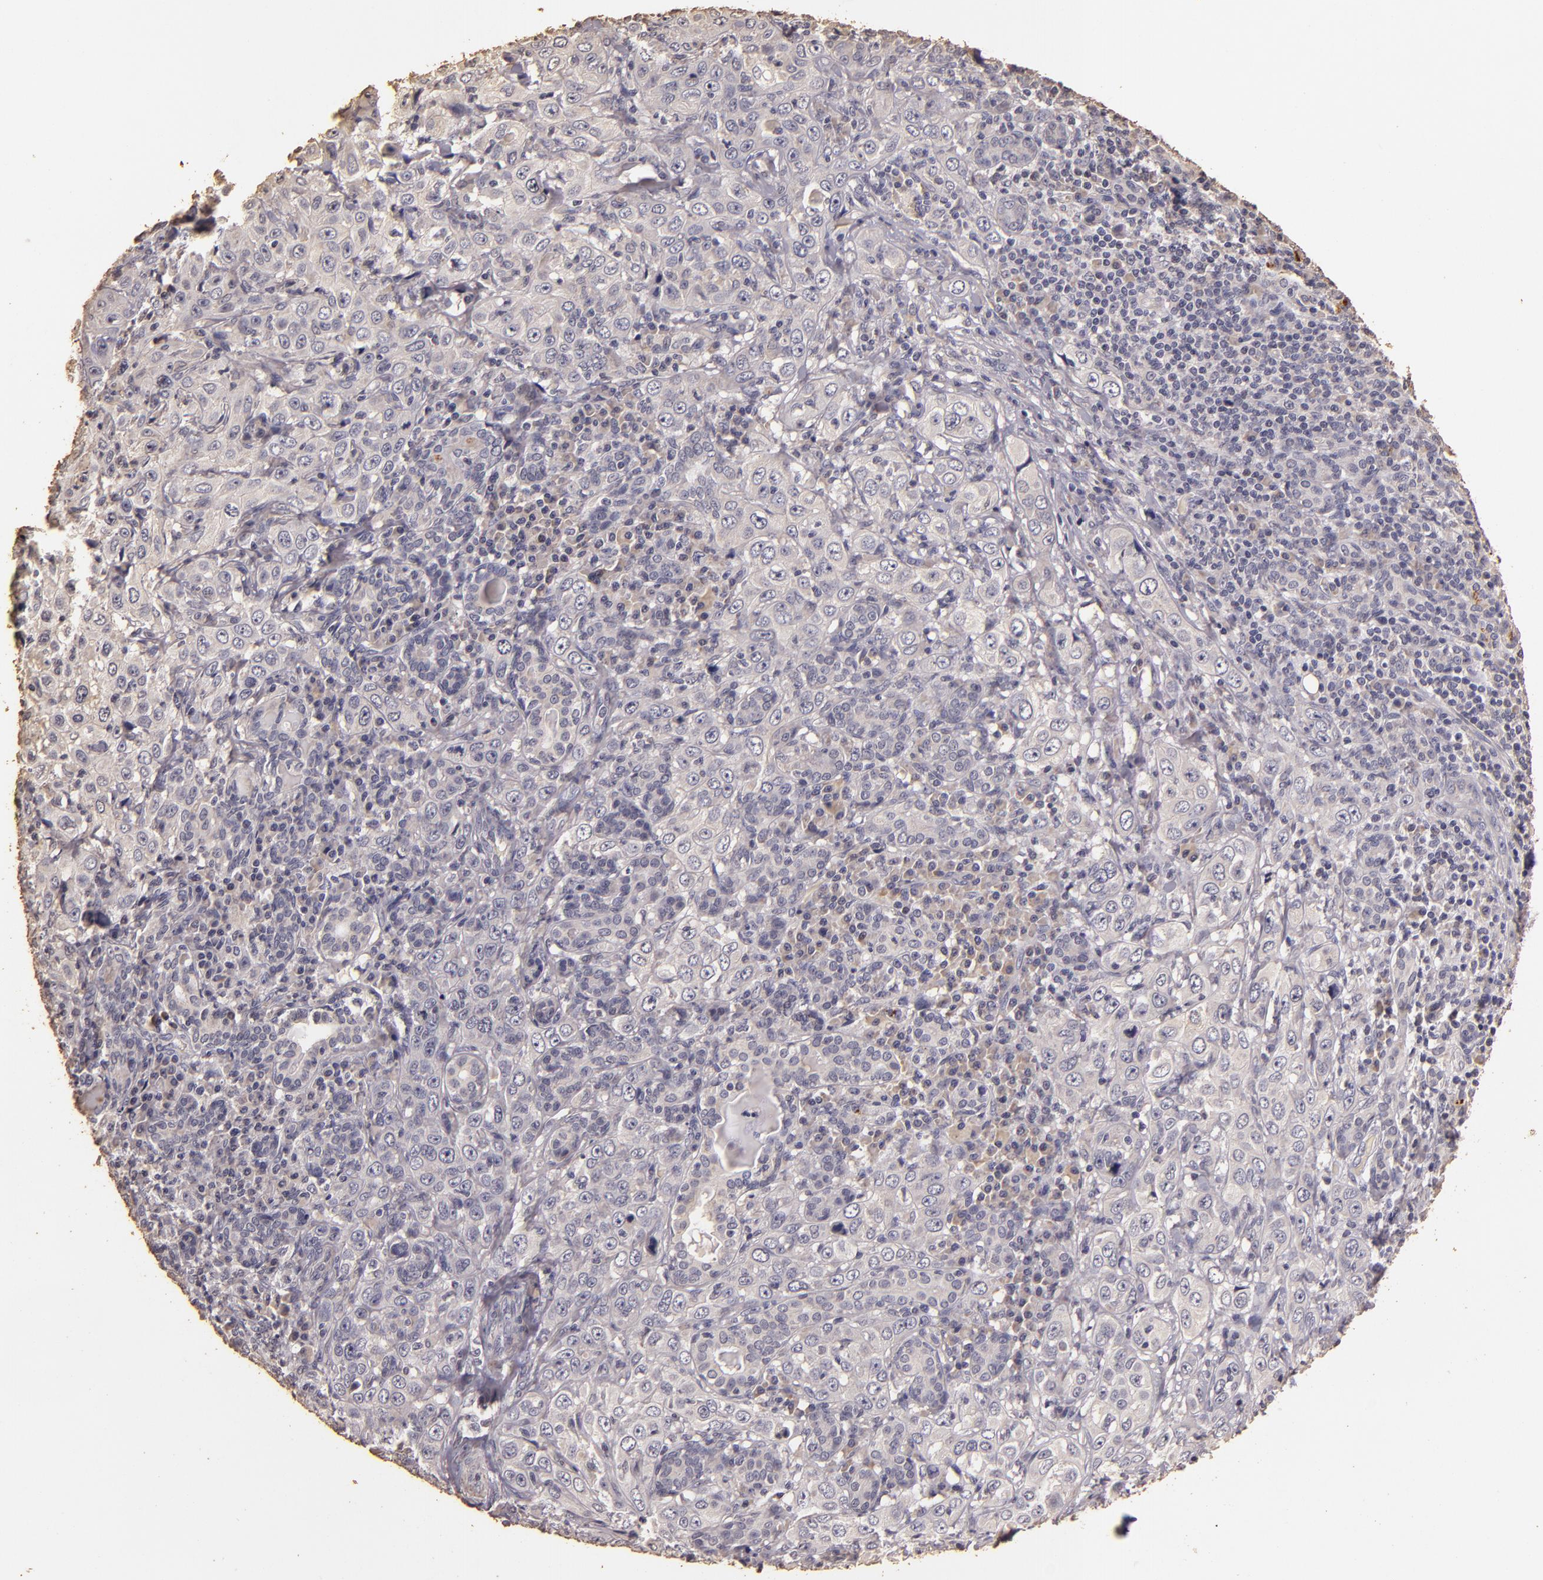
{"staining": {"intensity": "negative", "quantity": "none", "location": "none"}, "tissue": "skin cancer", "cell_type": "Tumor cells", "image_type": "cancer", "snomed": [{"axis": "morphology", "description": "Squamous cell carcinoma, NOS"}, {"axis": "topography", "description": "Skin"}], "caption": "Skin squamous cell carcinoma was stained to show a protein in brown. There is no significant expression in tumor cells.", "gene": "BCL2L13", "patient": {"sex": "male", "age": 84}}